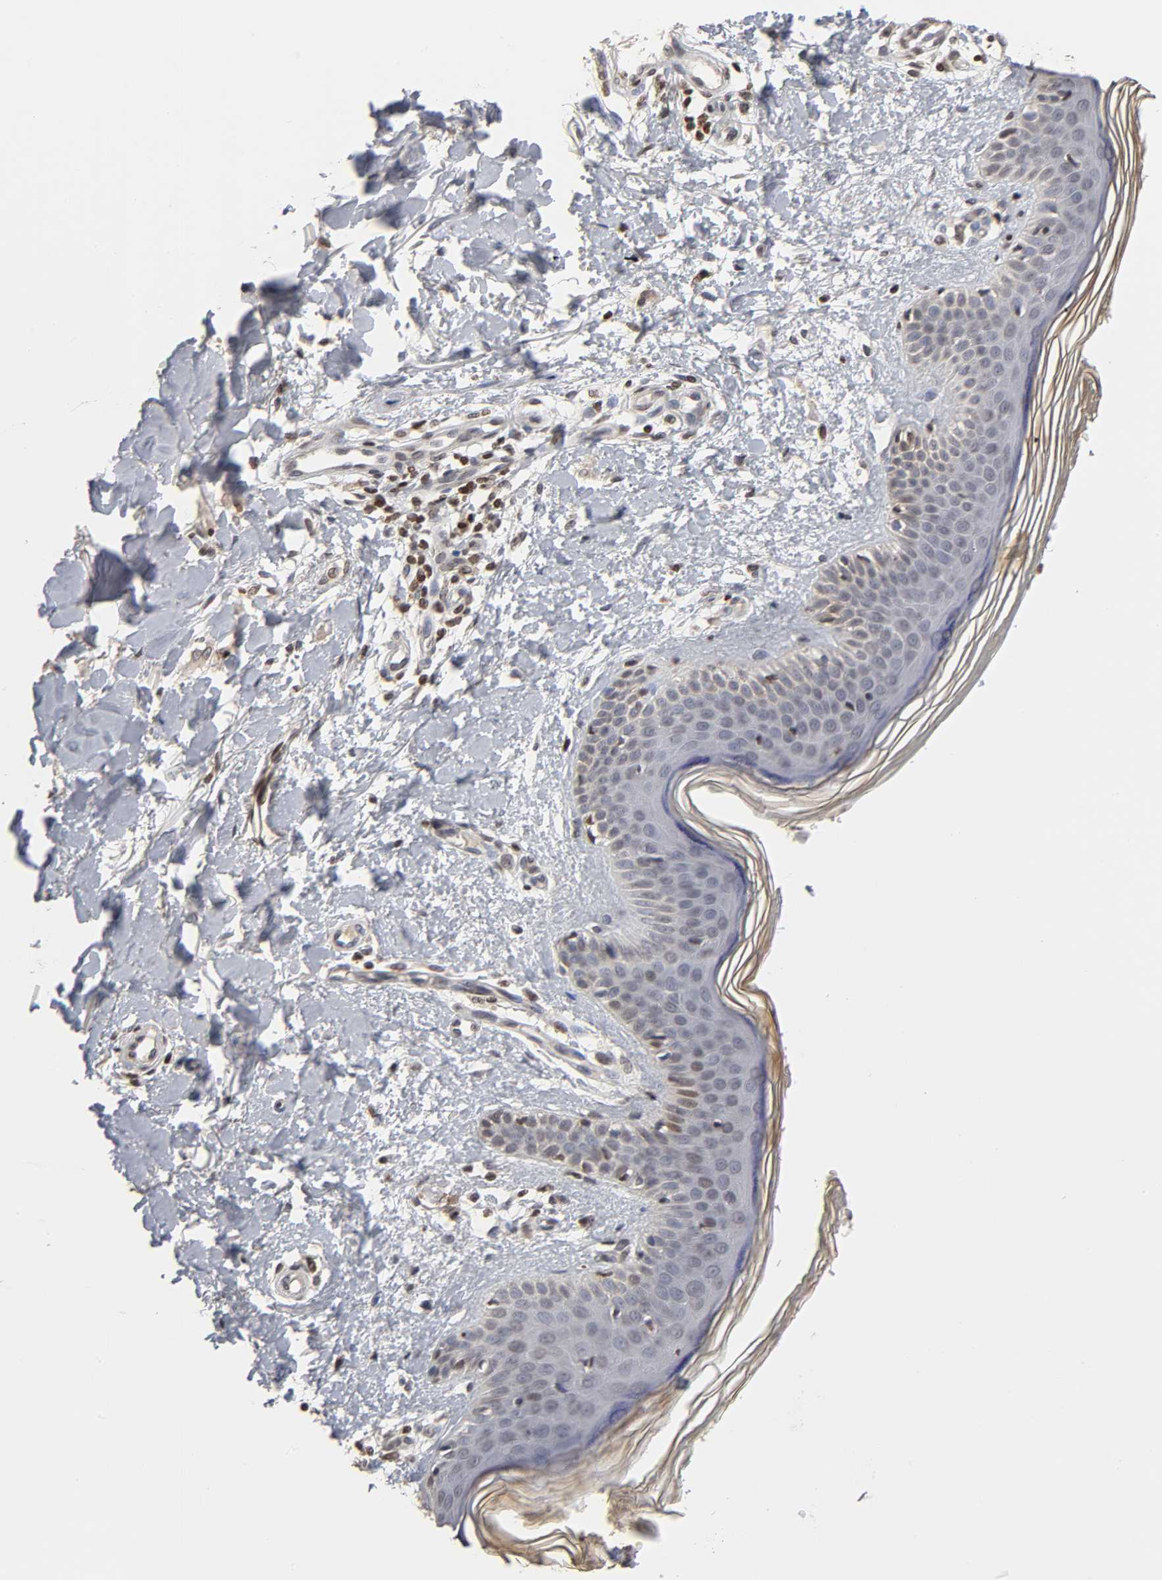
{"staining": {"intensity": "moderate", "quantity": ">75%", "location": "nuclear"}, "tissue": "skin", "cell_type": "Fibroblasts", "image_type": "normal", "snomed": [{"axis": "morphology", "description": "Normal tissue, NOS"}, {"axis": "topography", "description": "Skin"}], "caption": "A brown stain labels moderate nuclear staining of a protein in fibroblasts of benign human skin. (DAB IHC with brightfield microscopy, high magnification).", "gene": "ZNF473", "patient": {"sex": "female", "age": 56}}